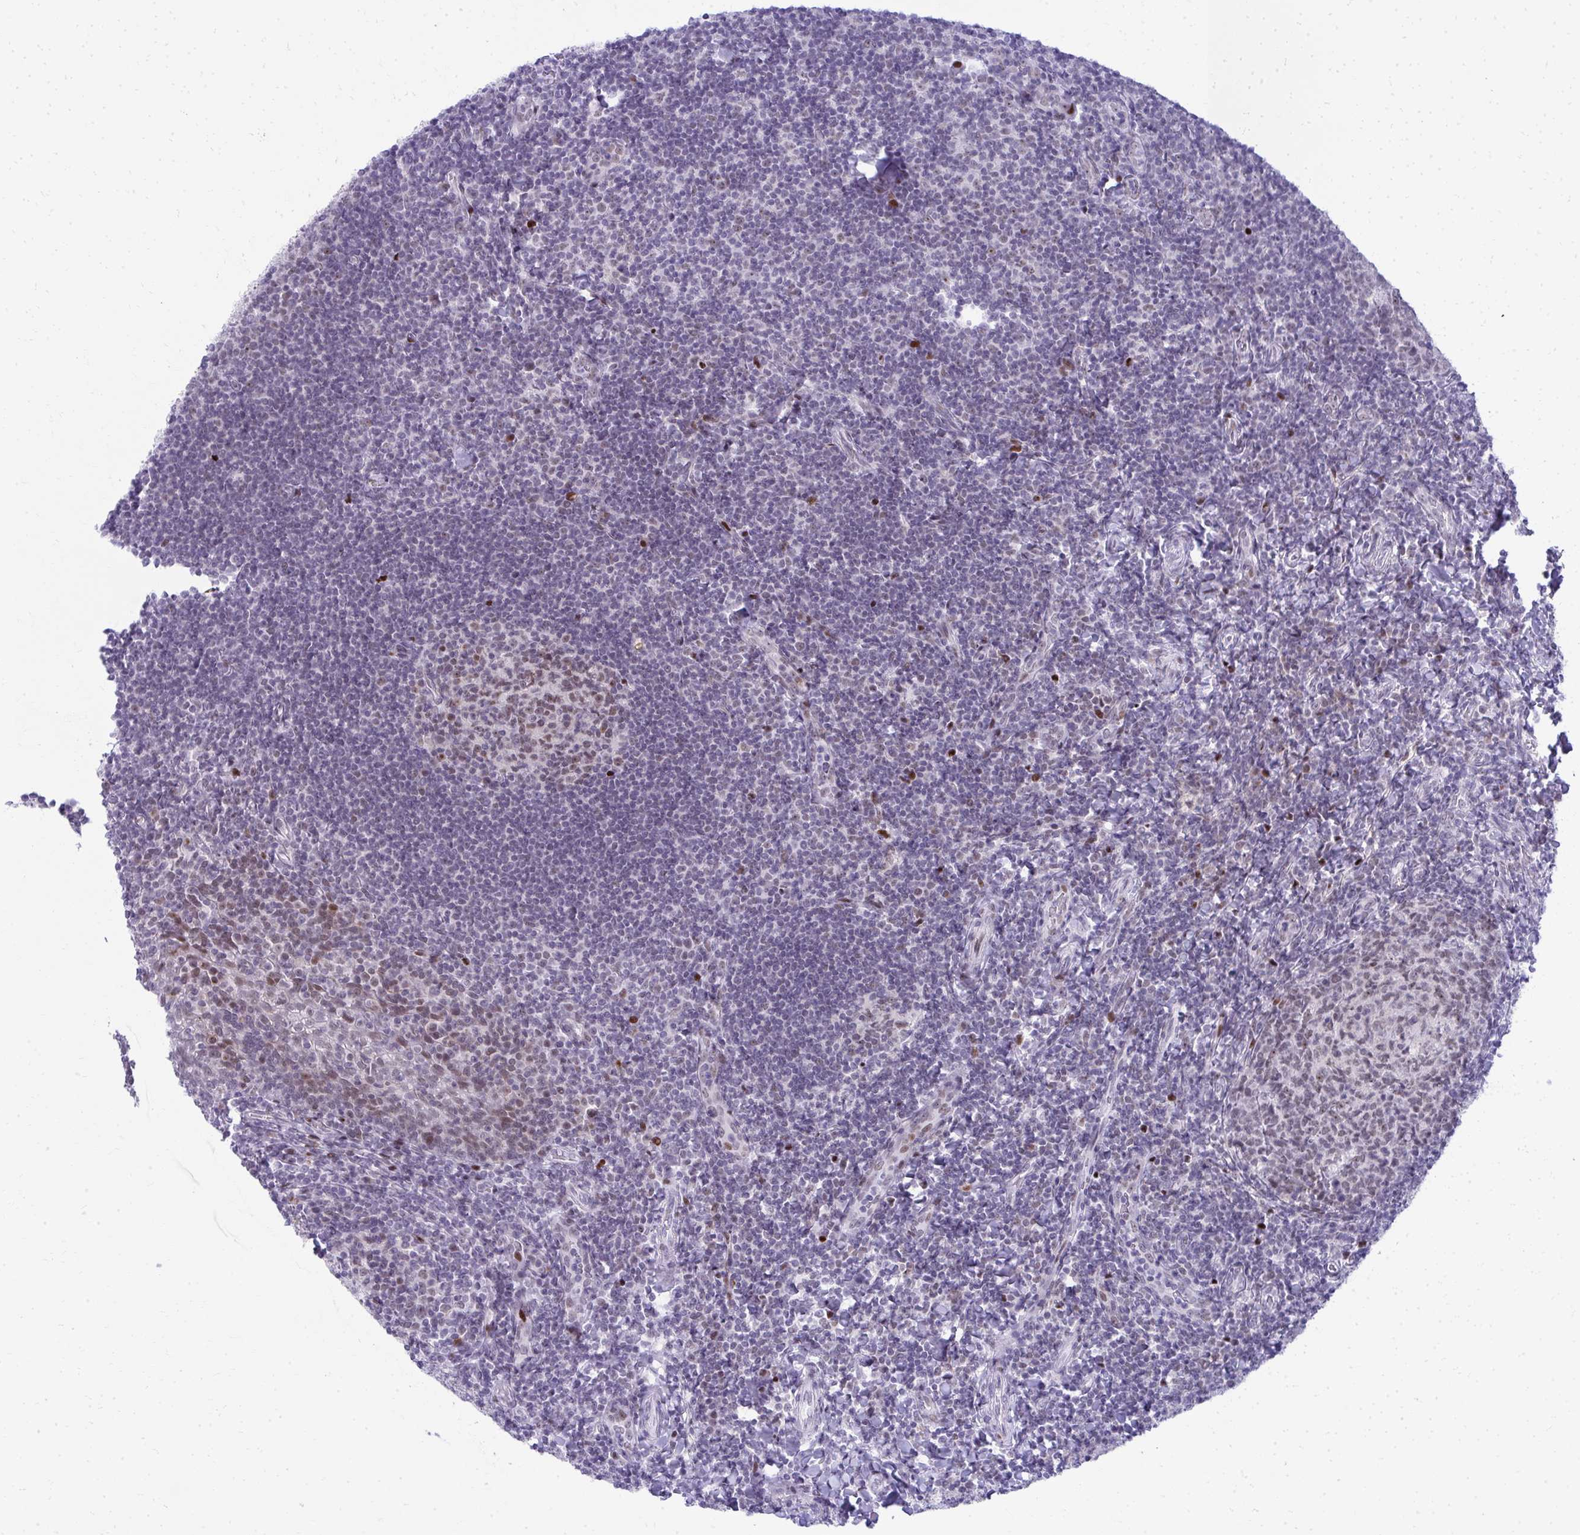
{"staining": {"intensity": "moderate", "quantity": "25%-75%", "location": "nuclear"}, "tissue": "tonsil", "cell_type": "Germinal center cells", "image_type": "normal", "snomed": [{"axis": "morphology", "description": "Normal tissue, NOS"}, {"axis": "topography", "description": "Tonsil"}], "caption": "Protein staining shows moderate nuclear positivity in about 25%-75% of germinal center cells in normal tonsil. (Stains: DAB (3,3'-diaminobenzidine) in brown, nuclei in blue, Microscopy: brightfield microscopy at high magnification).", "gene": "GLDN", "patient": {"sex": "female", "age": 10}}